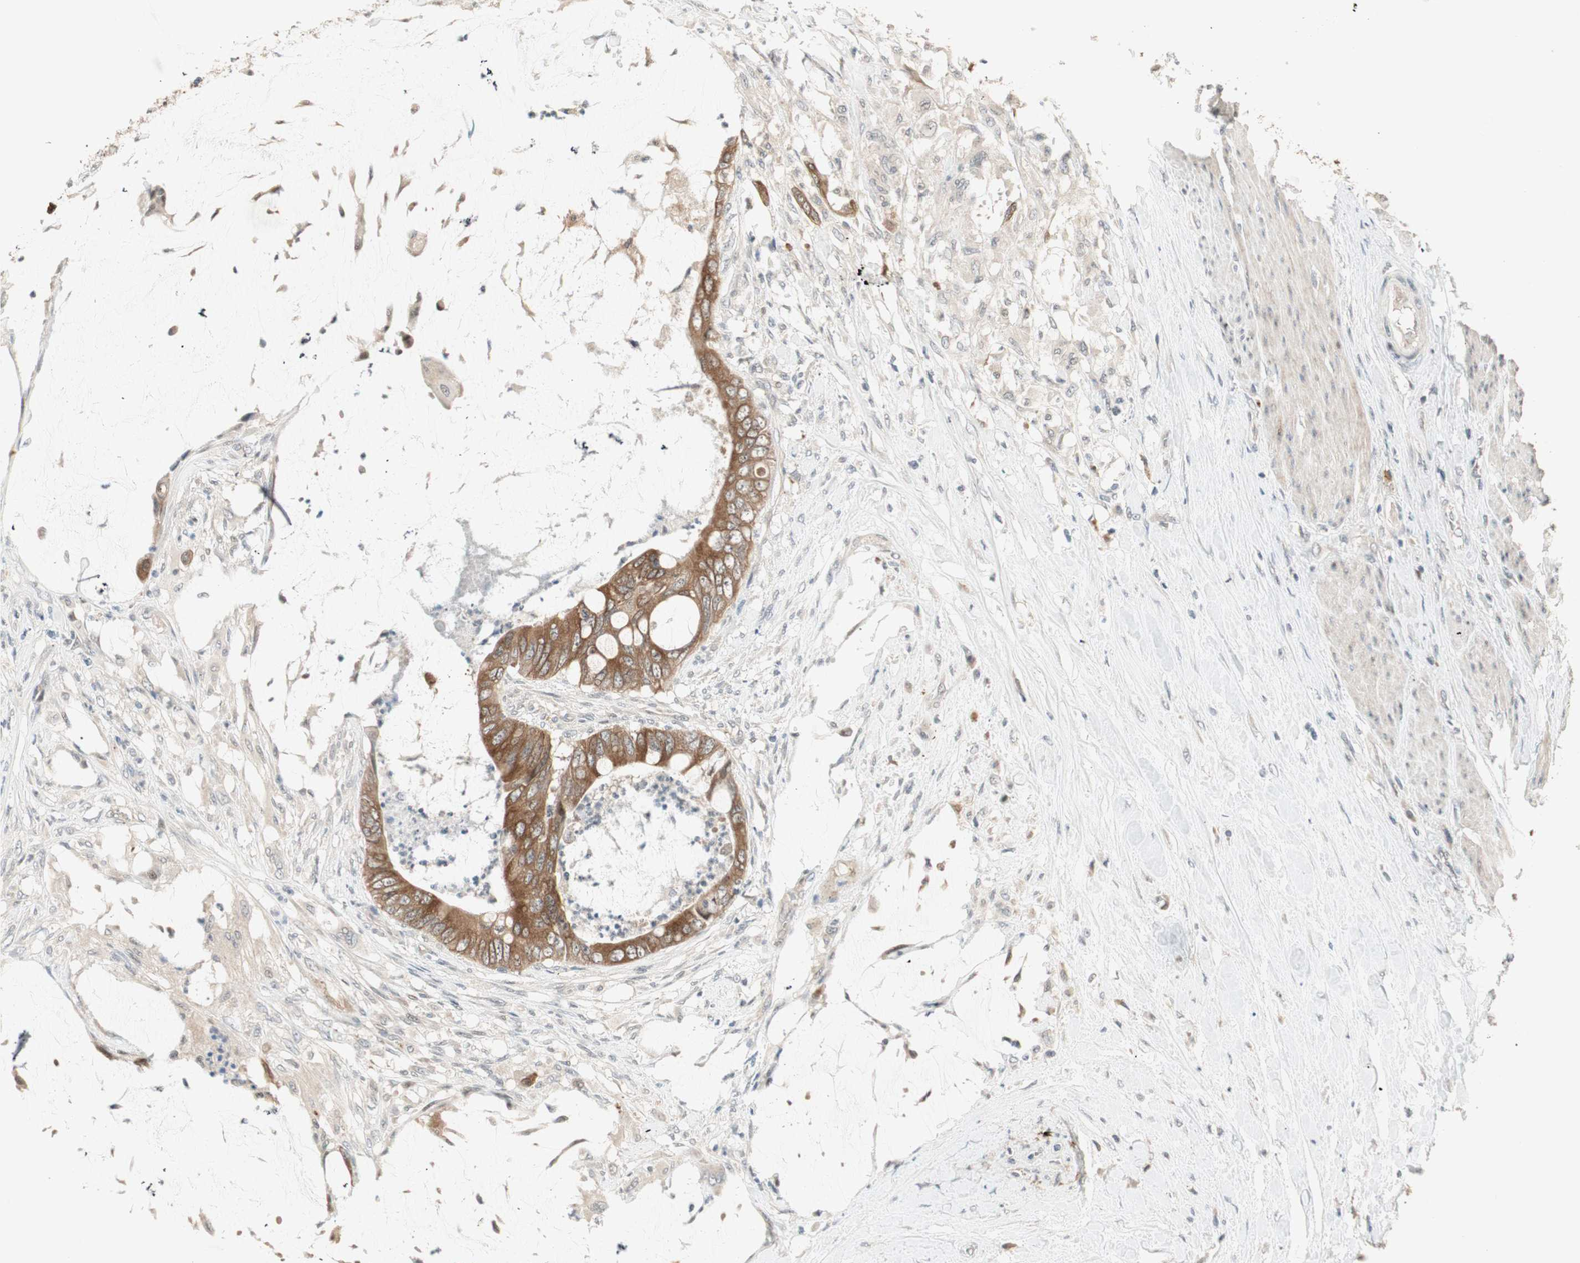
{"staining": {"intensity": "moderate", "quantity": ">75%", "location": "cytoplasmic/membranous"}, "tissue": "colorectal cancer", "cell_type": "Tumor cells", "image_type": "cancer", "snomed": [{"axis": "morphology", "description": "Adenocarcinoma, NOS"}, {"axis": "topography", "description": "Rectum"}], "caption": "A photomicrograph of human adenocarcinoma (colorectal) stained for a protein exhibits moderate cytoplasmic/membranous brown staining in tumor cells. Nuclei are stained in blue.", "gene": "ACSL5", "patient": {"sex": "female", "age": 77}}